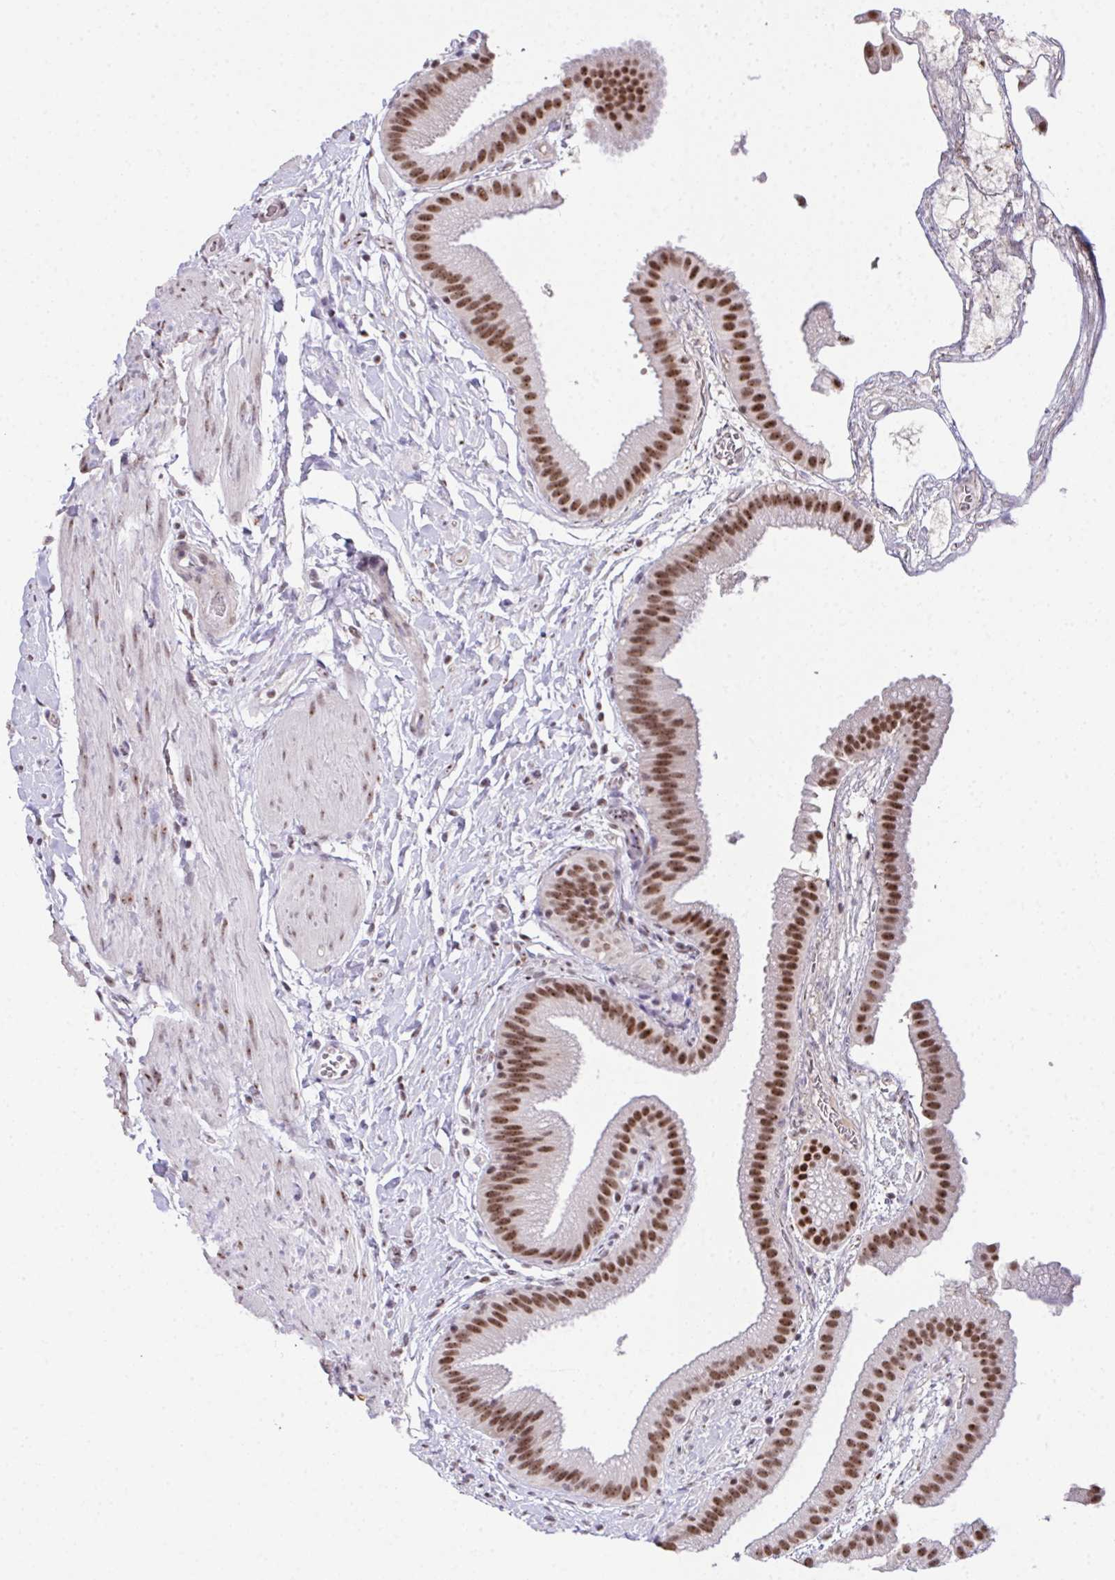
{"staining": {"intensity": "moderate", "quantity": ">75%", "location": "nuclear"}, "tissue": "gallbladder", "cell_type": "Glandular cells", "image_type": "normal", "snomed": [{"axis": "morphology", "description": "Normal tissue, NOS"}, {"axis": "topography", "description": "Gallbladder"}], "caption": "Immunohistochemistry (IHC) image of normal gallbladder: gallbladder stained using immunohistochemistry shows medium levels of moderate protein expression localized specifically in the nuclear of glandular cells, appearing as a nuclear brown color.", "gene": "ZNF800", "patient": {"sex": "female", "age": 63}}